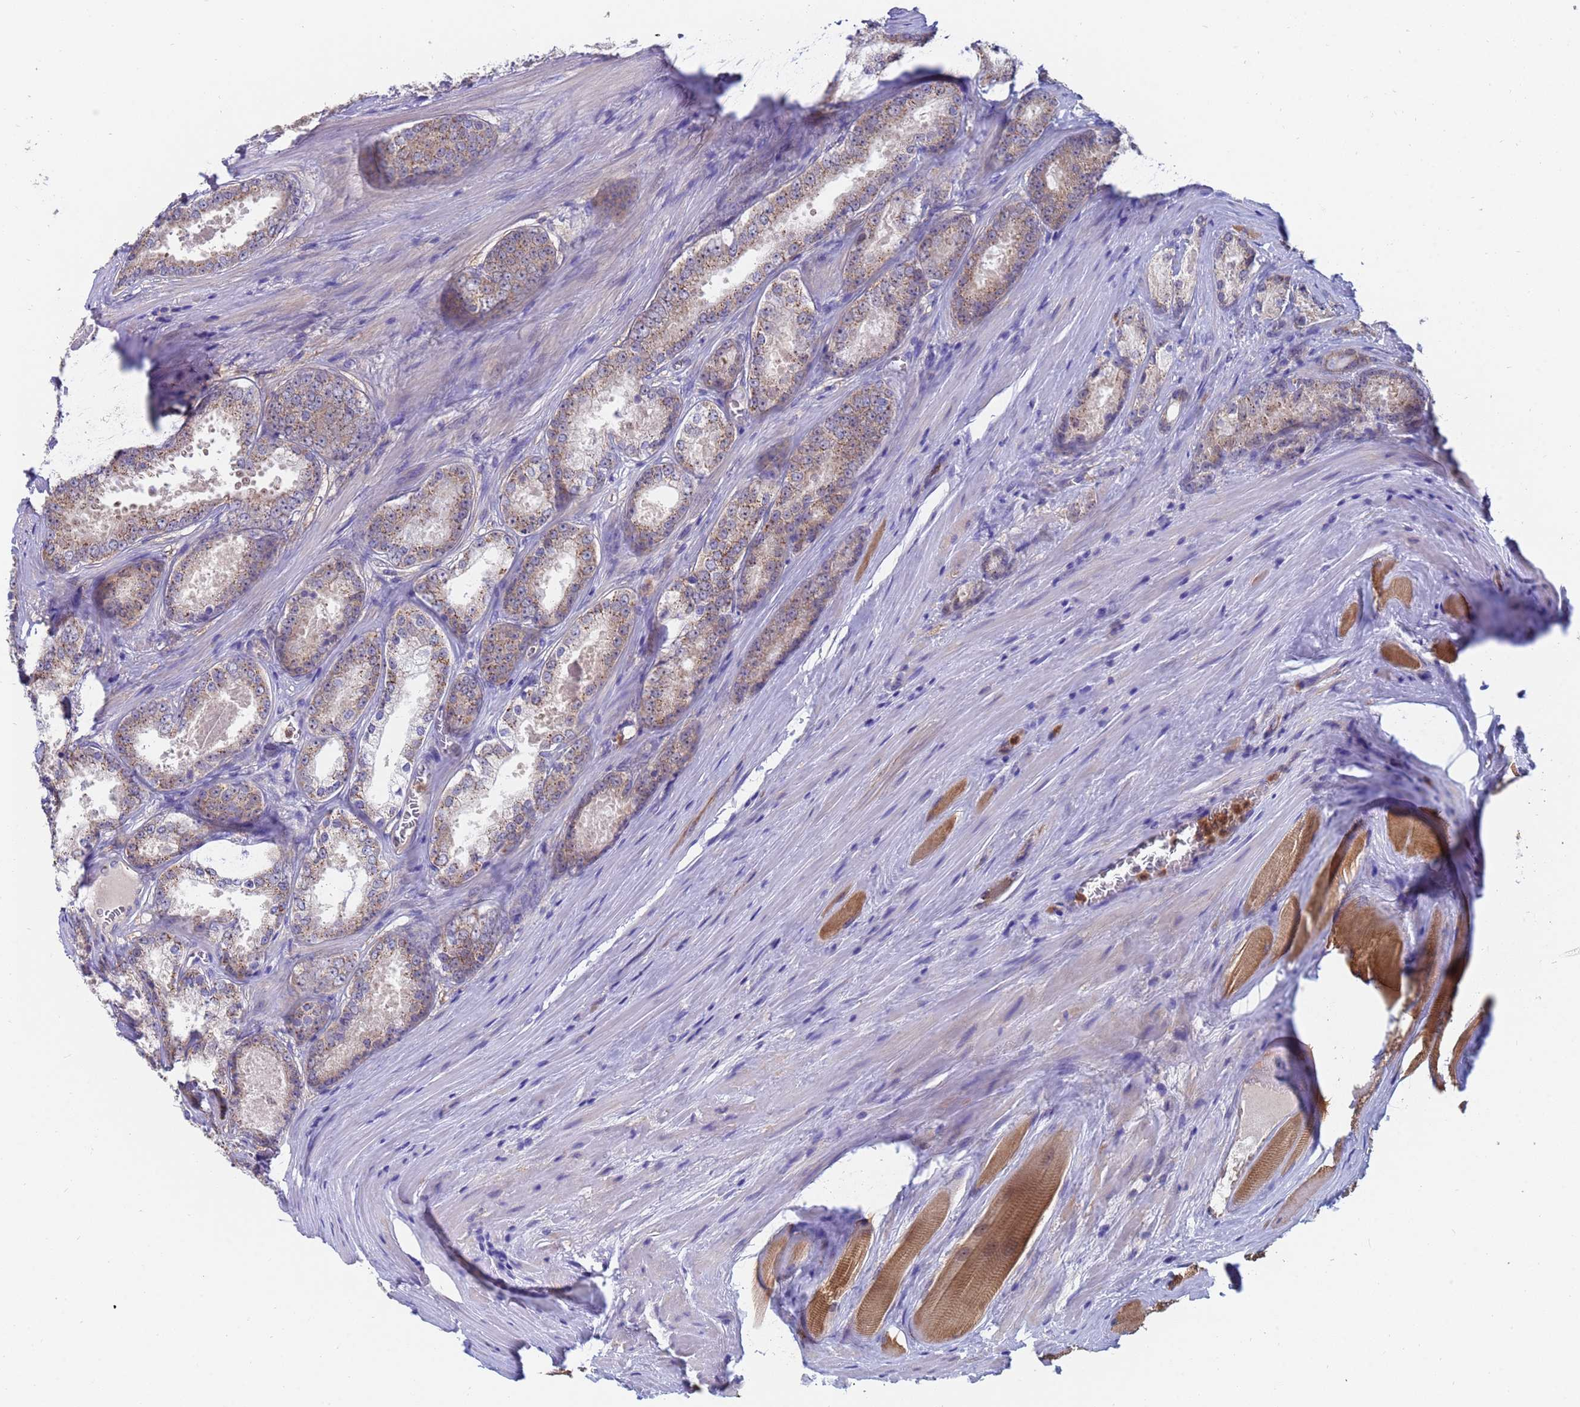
{"staining": {"intensity": "moderate", "quantity": "25%-75%", "location": "cytoplasmic/membranous"}, "tissue": "prostate cancer", "cell_type": "Tumor cells", "image_type": "cancer", "snomed": [{"axis": "morphology", "description": "Adenocarcinoma, Low grade"}, {"axis": "topography", "description": "Prostate"}], "caption": "Immunohistochemical staining of adenocarcinoma (low-grade) (prostate) reveals medium levels of moderate cytoplasmic/membranous expression in approximately 25%-75% of tumor cells.", "gene": "TTLL11", "patient": {"sex": "male", "age": 68}}